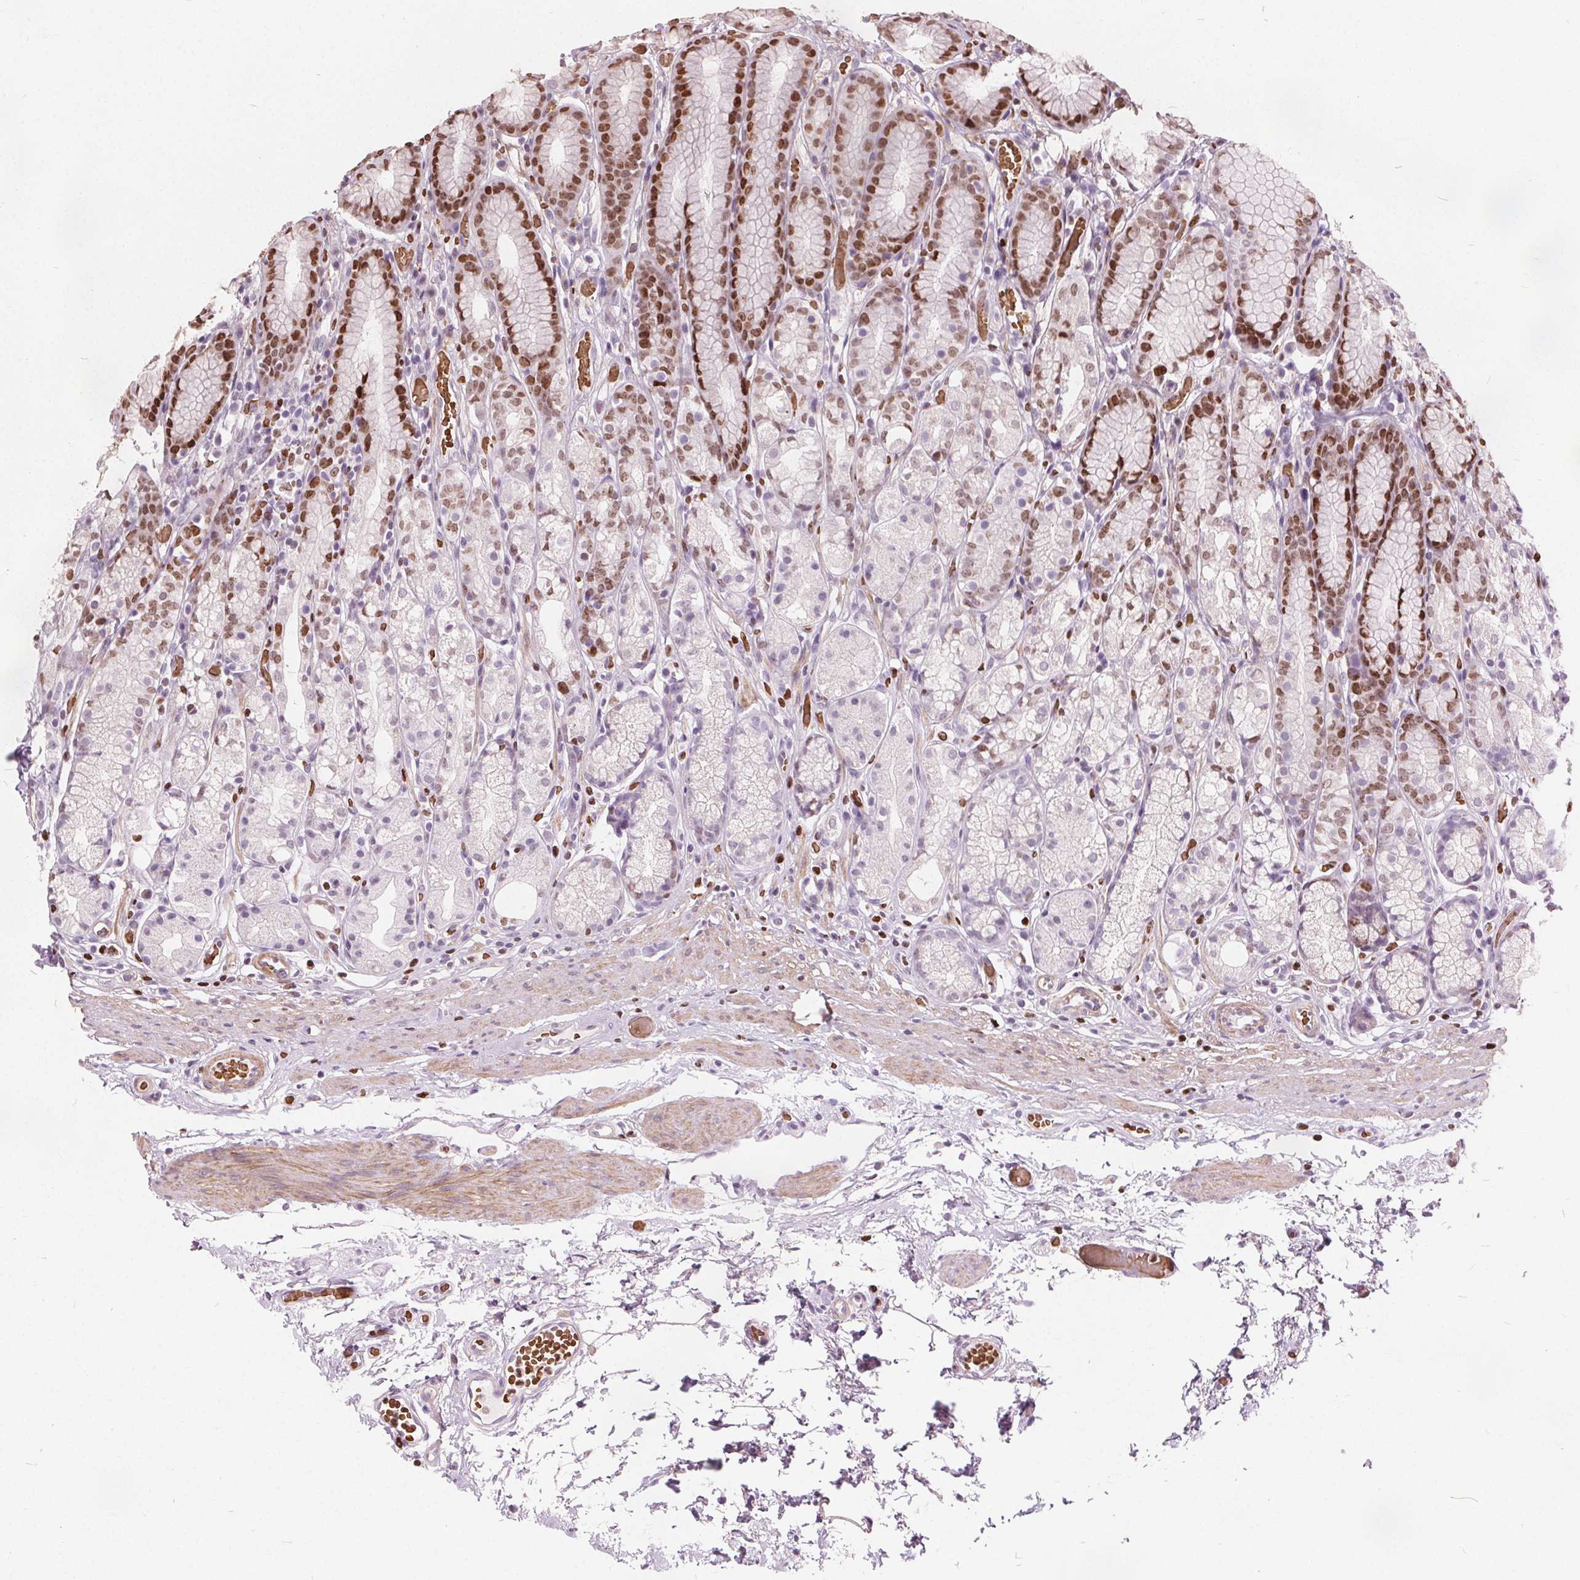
{"staining": {"intensity": "moderate", "quantity": "25%-75%", "location": "nuclear"}, "tissue": "stomach", "cell_type": "Glandular cells", "image_type": "normal", "snomed": [{"axis": "morphology", "description": "Normal tissue, NOS"}, {"axis": "topography", "description": "Smooth muscle"}, {"axis": "topography", "description": "Stomach"}], "caption": "A micrograph of stomach stained for a protein reveals moderate nuclear brown staining in glandular cells. (Brightfield microscopy of DAB IHC at high magnification).", "gene": "ISLR2", "patient": {"sex": "male", "age": 70}}